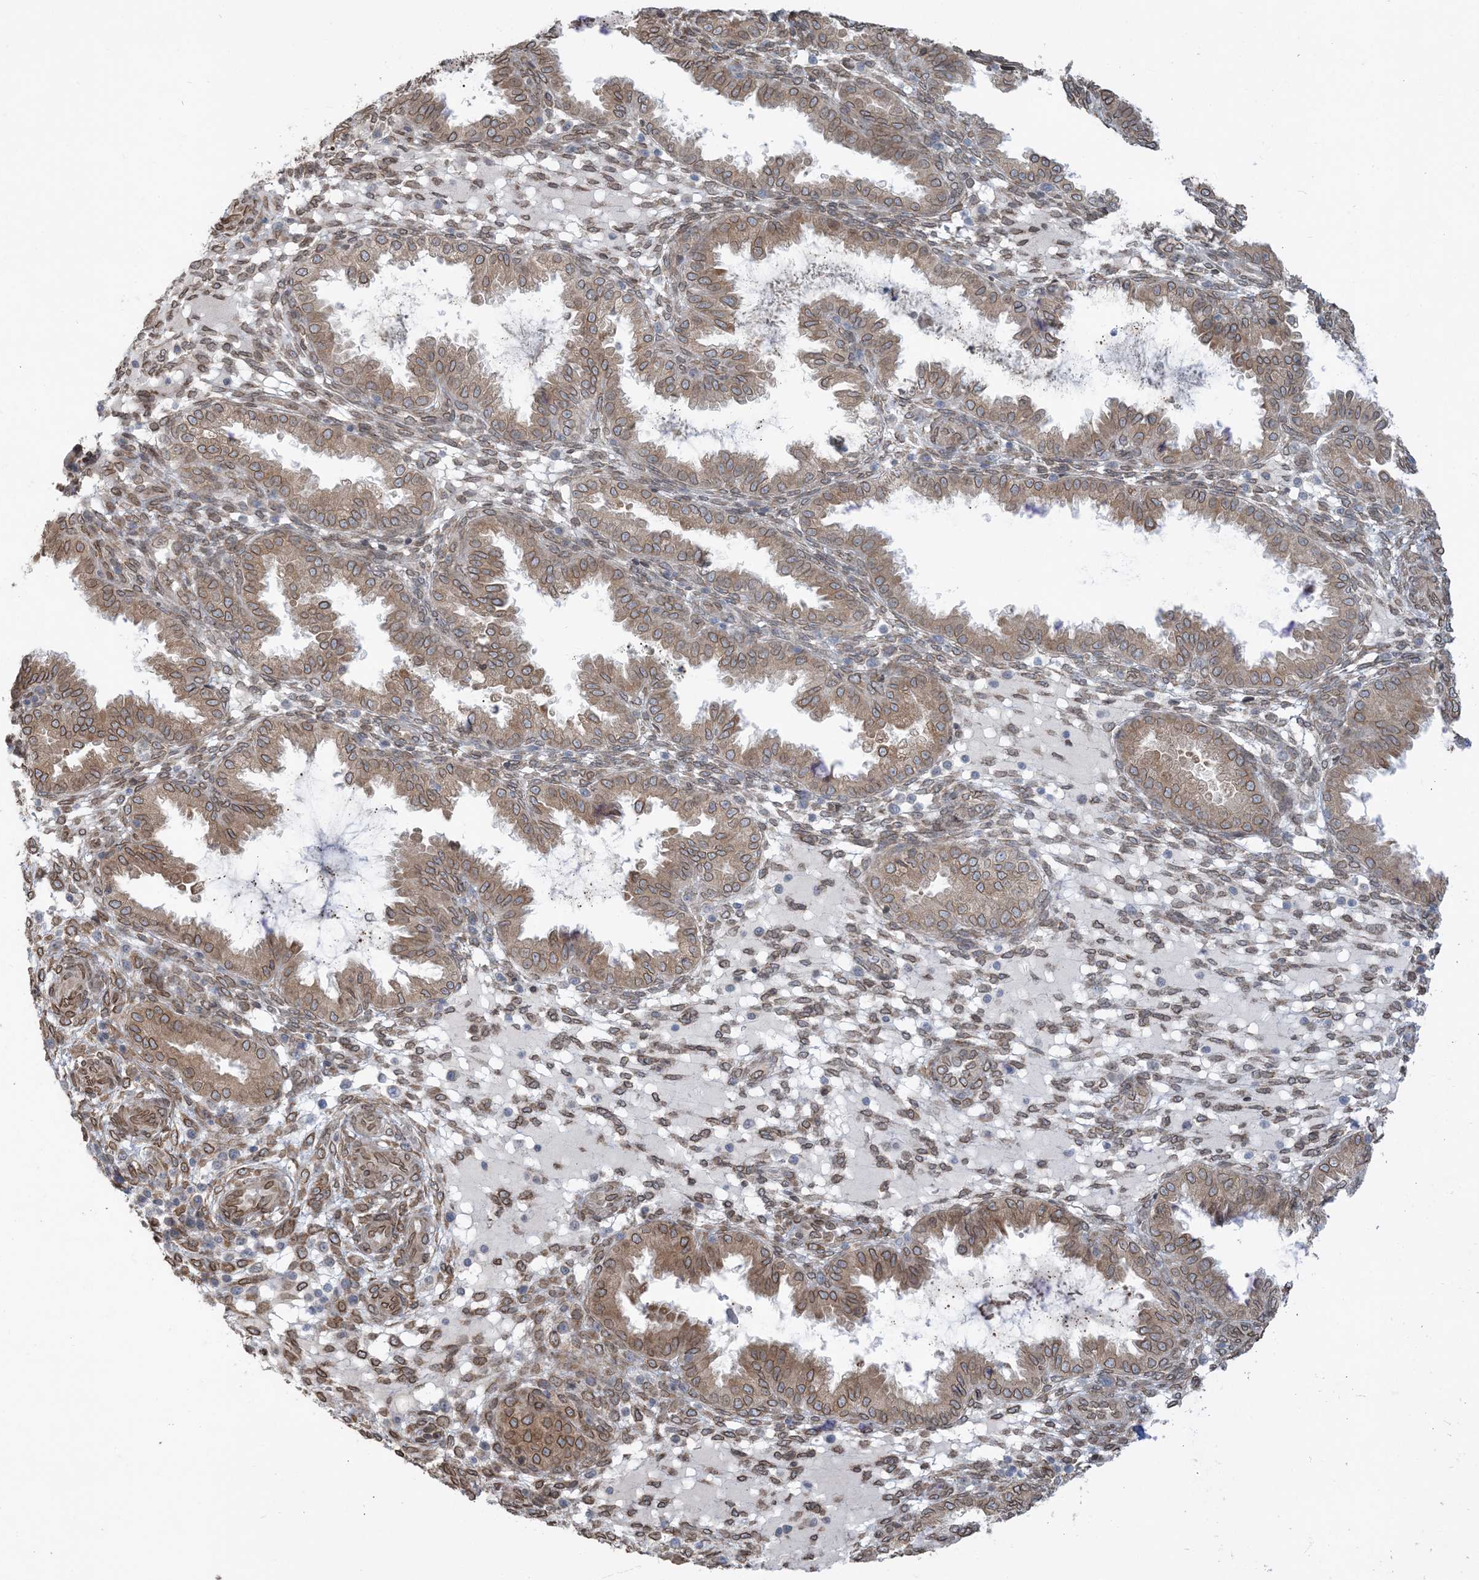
{"staining": {"intensity": "moderate", "quantity": "25%-75%", "location": "cytoplasmic/membranous,nuclear"}, "tissue": "endometrium", "cell_type": "Cells in endometrial stroma", "image_type": "normal", "snomed": [{"axis": "morphology", "description": "Normal tissue, NOS"}, {"axis": "topography", "description": "Endometrium"}], "caption": "Immunohistochemical staining of benign endometrium demonstrates 25%-75% levels of moderate cytoplasmic/membranous,nuclear protein expression in about 25%-75% of cells in endometrial stroma.", "gene": "WWP1", "patient": {"sex": "female", "age": 33}}